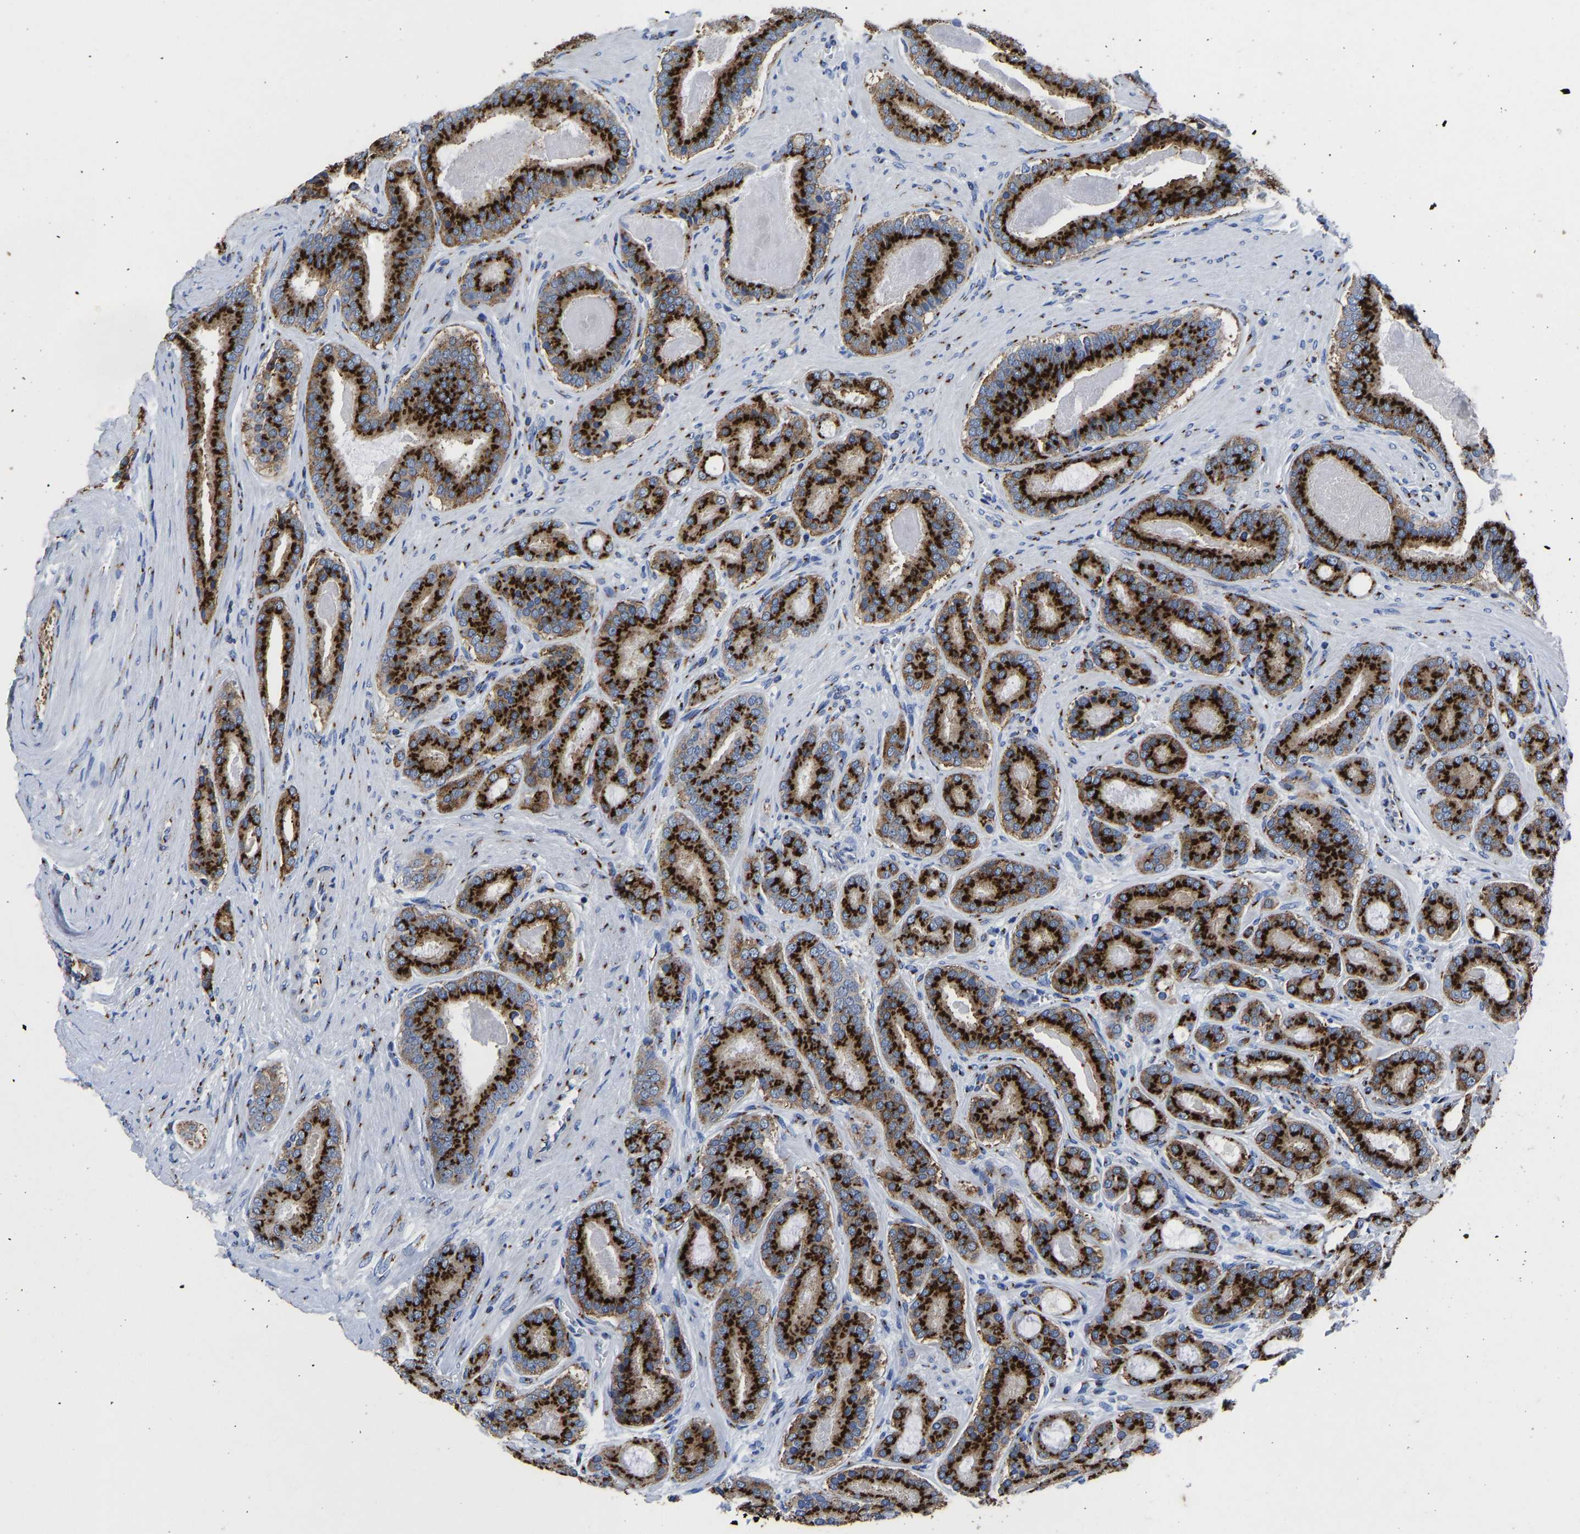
{"staining": {"intensity": "strong", "quantity": ">75%", "location": "cytoplasmic/membranous"}, "tissue": "prostate cancer", "cell_type": "Tumor cells", "image_type": "cancer", "snomed": [{"axis": "morphology", "description": "Adenocarcinoma, High grade"}, {"axis": "topography", "description": "Prostate"}], "caption": "Prostate cancer was stained to show a protein in brown. There is high levels of strong cytoplasmic/membranous positivity in approximately >75% of tumor cells.", "gene": "TMEM87A", "patient": {"sex": "male", "age": 60}}